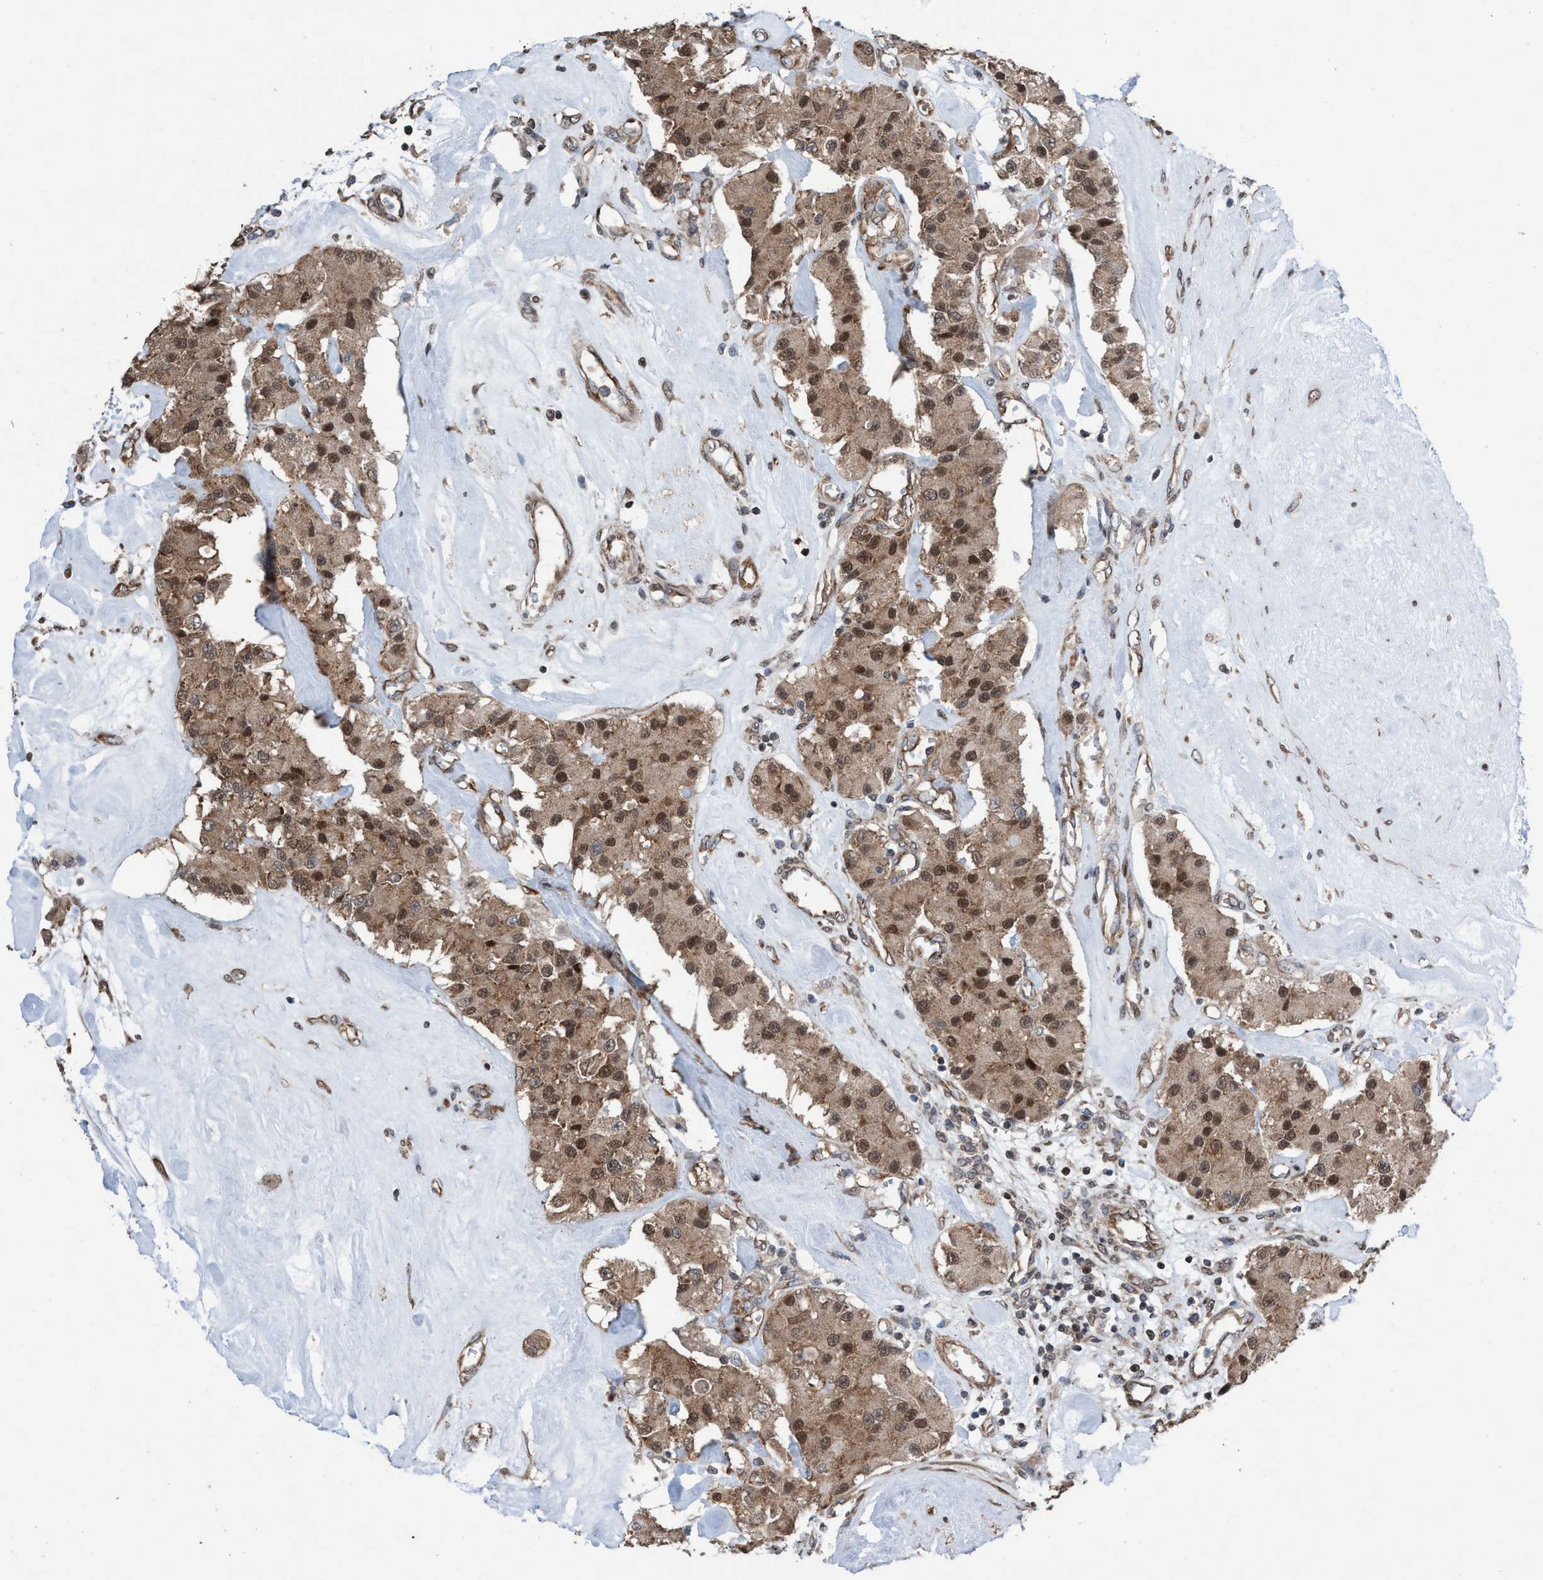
{"staining": {"intensity": "moderate", "quantity": ">75%", "location": "cytoplasmic/membranous,nuclear"}, "tissue": "carcinoid", "cell_type": "Tumor cells", "image_type": "cancer", "snomed": [{"axis": "morphology", "description": "Carcinoid, malignant, NOS"}, {"axis": "topography", "description": "Pancreas"}], "caption": "Immunohistochemistry micrograph of human malignant carcinoid stained for a protein (brown), which reveals medium levels of moderate cytoplasmic/membranous and nuclear staining in approximately >75% of tumor cells.", "gene": "METAP2", "patient": {"sex": "male", "age": 41}}